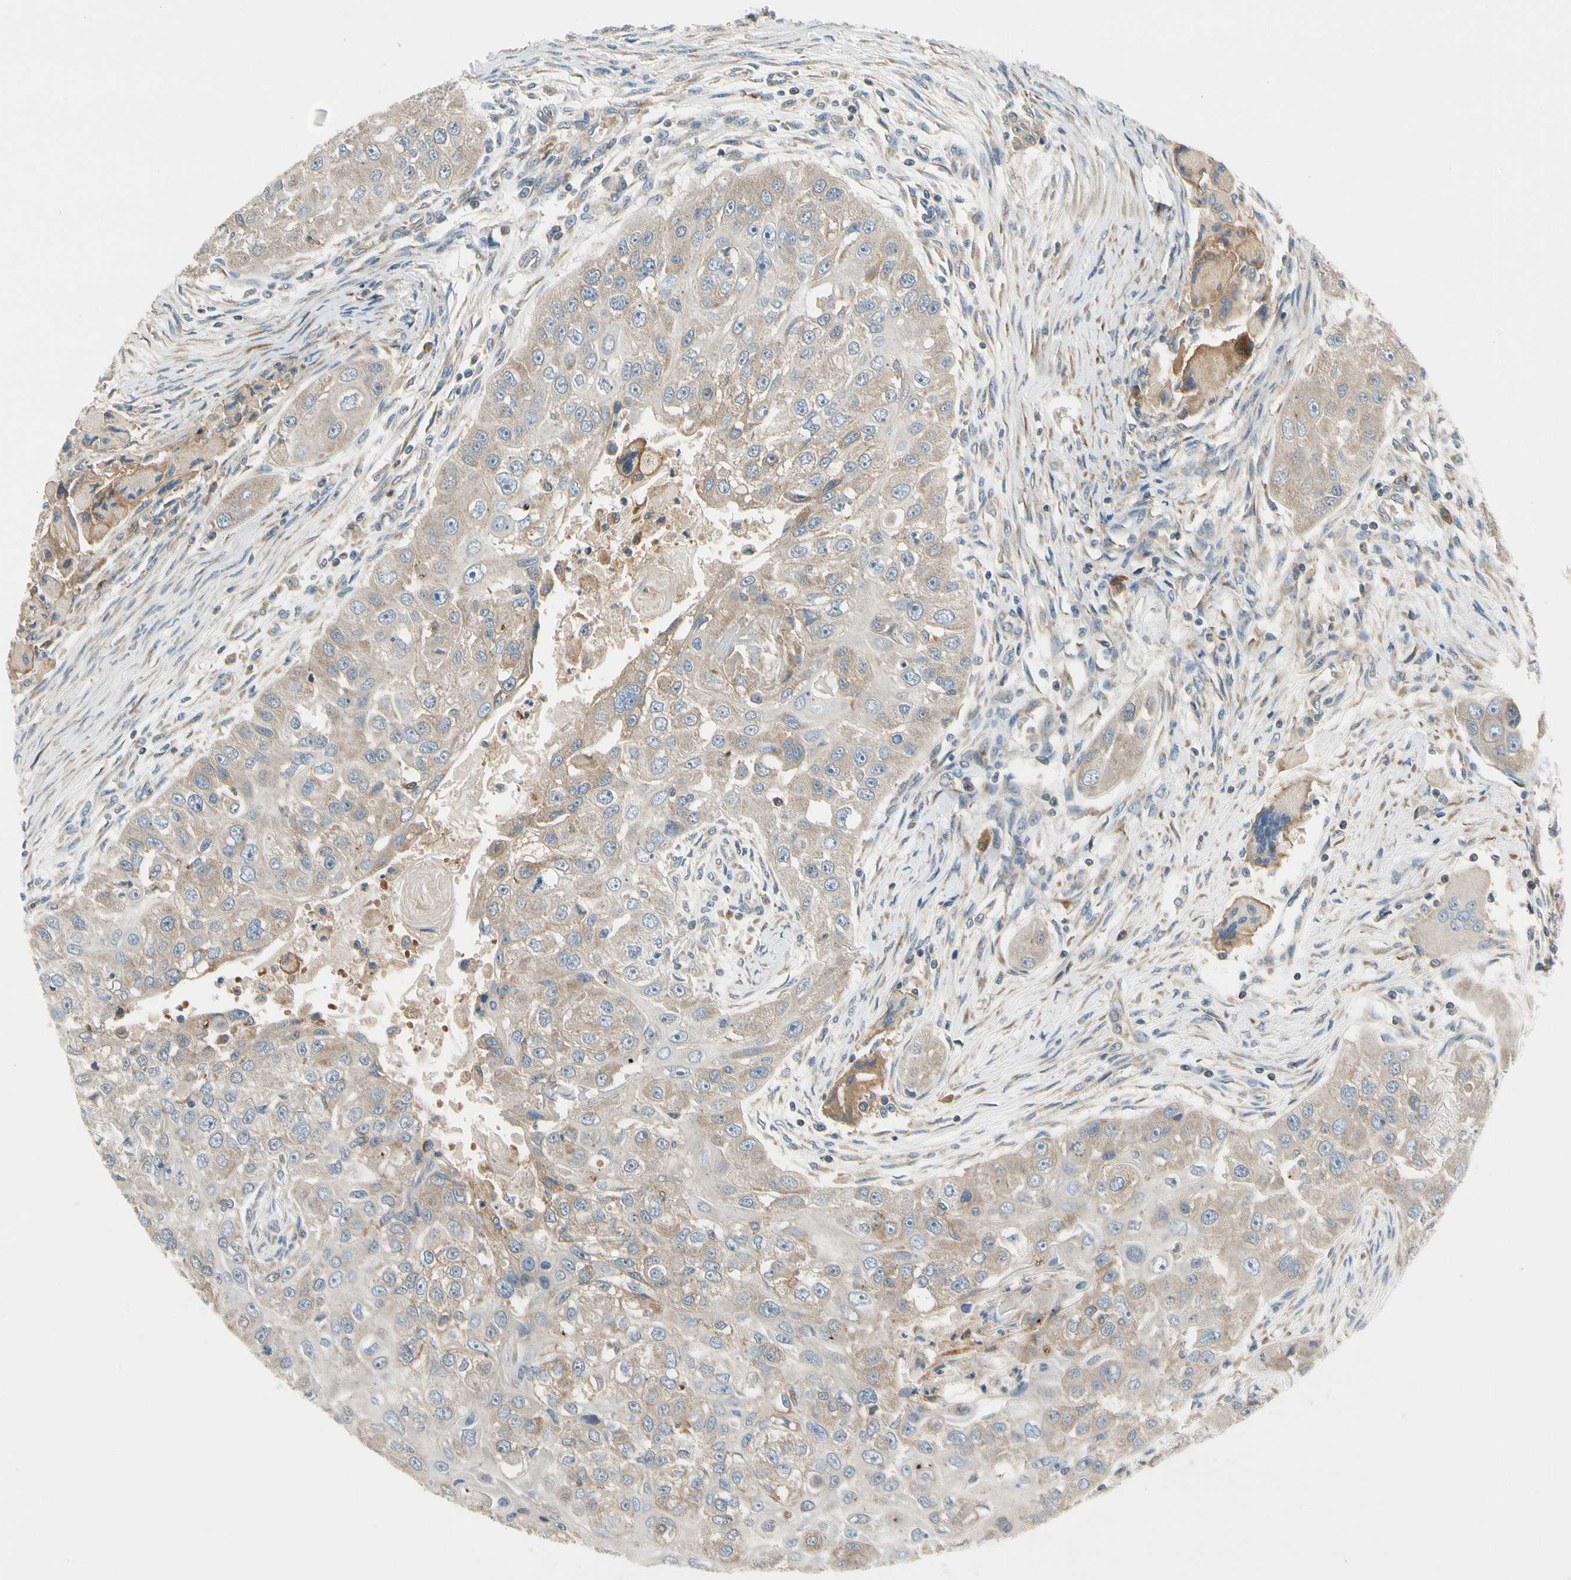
{"staining": {"intensity": "weak", "quantity": "25%-75%", "location": "cytoplasmic/membranous"}, "tissue": "head and neck cancer", "cell_type": "Tumor cells", "image_type": "cancer", "snomed": [{"axis": "morphology", "description": "Normal tissue, NOS"}, {"axis": "morphology", "description": "Squamous cell carcinoma, NOS"}, {"axis": "topography", "description": "Skeletal muscle"}, {"axis": "topography", "description": "Head-Neck"}], "caption": "Head and neck cancer (squamous cell carcinoma) stained with immunohistochemistry (IHC) exhibits weak cytoplasmic/membranous positivity in about 25%-75% of tumor cells.", "gene": "MST1R", "patient": {"sex": "male", "age": 51}}